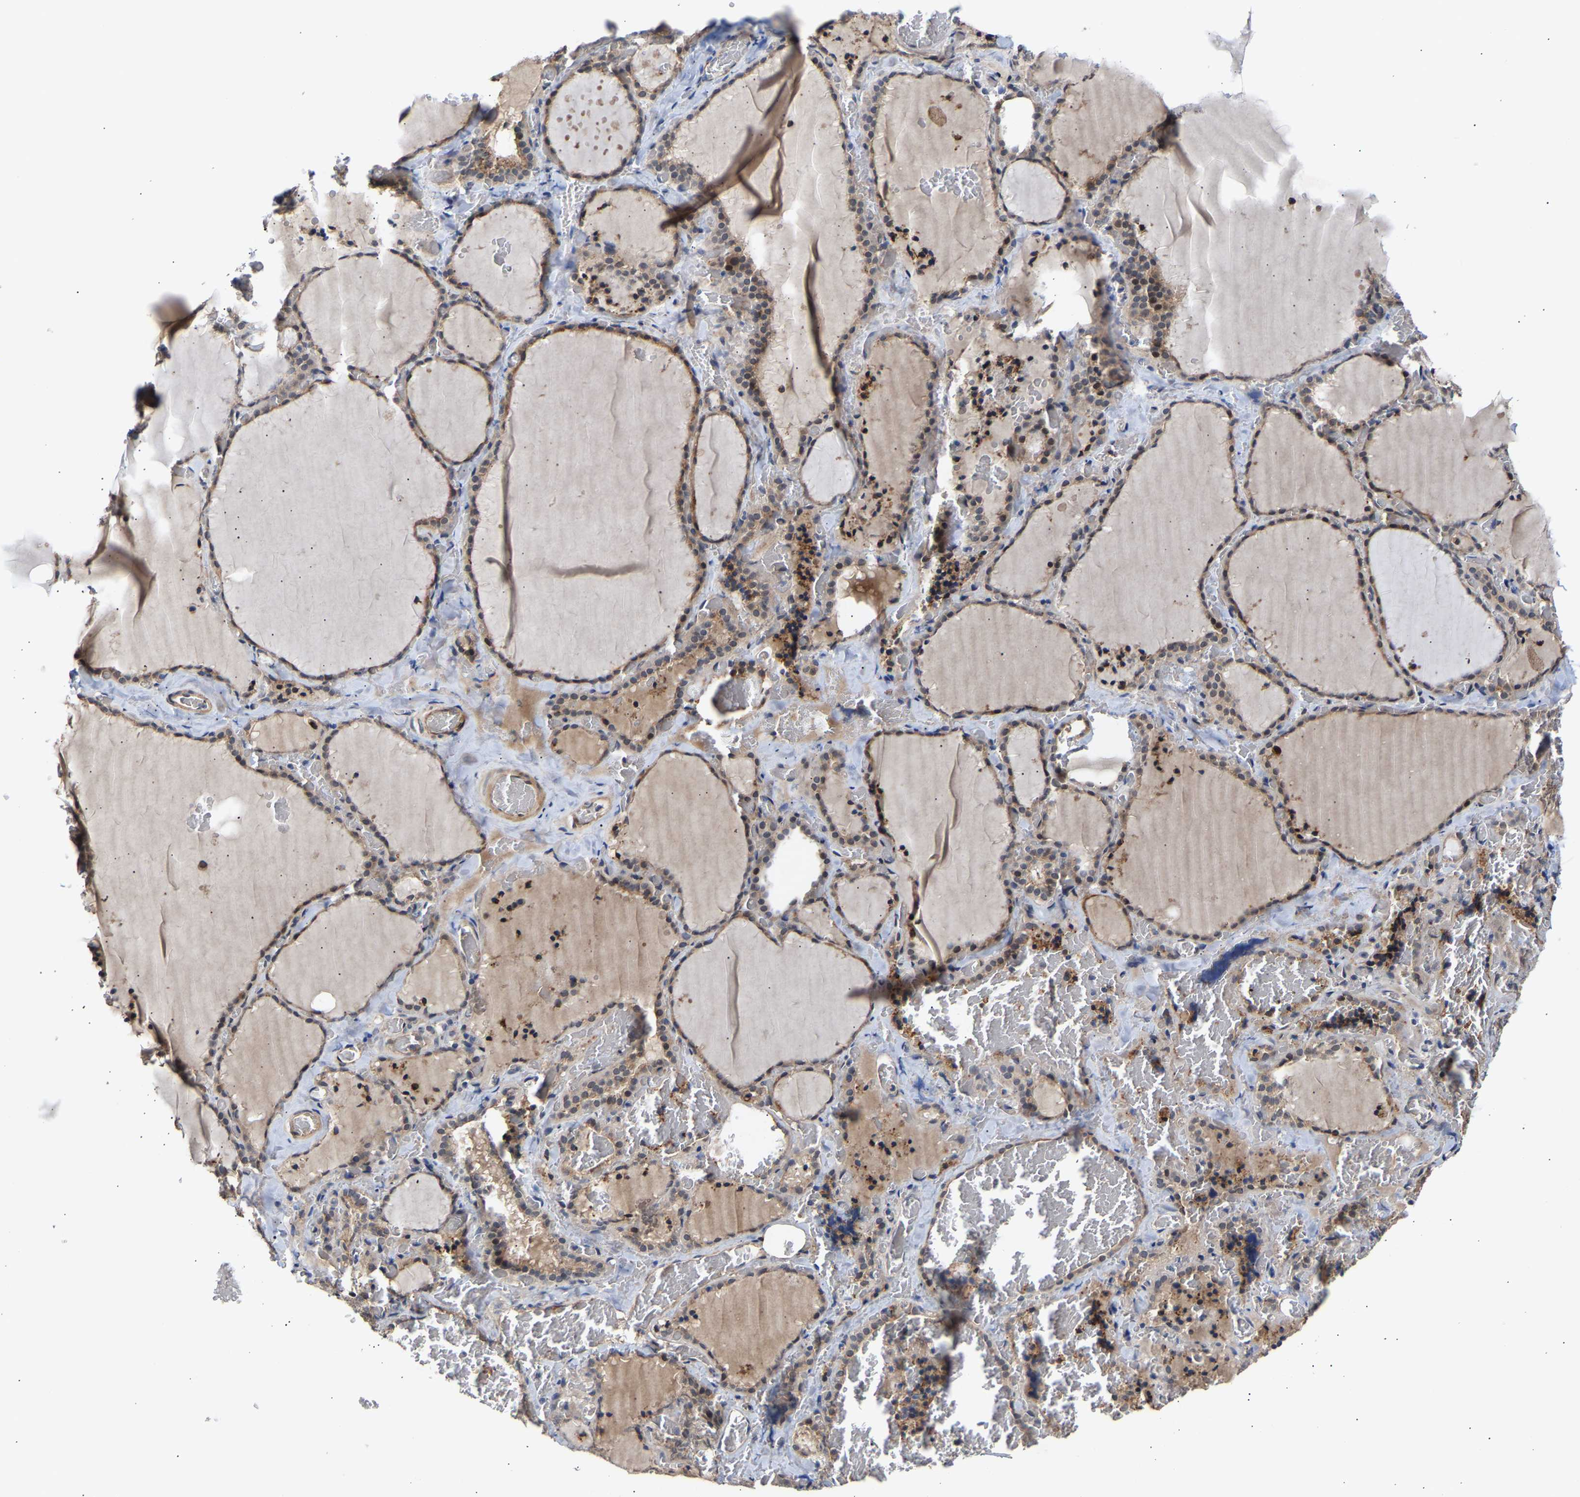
{"staining": {"intensity": "moderate", "quantity": "25%-75%", "location": "cytoplasmic/membranous,nuclear"}, "tissue": "thyroid gland", "cell_type": "Glandular cells", "image_type": "normal", "snomed": [{"axis": "morphology", "description": "Normal tissue, NOS"}, {"axis": "topography", "description": "Thyroid gland"}], "caption": "Protein positivity by immunohistochemistry displays moderate cytoplasmic/membranous,nuclear positivity in approximately 25%-75% of glandular cells in normal thyroid gland. The staining is performed using DAB brown chromogen to label protein expression. The nuclei are counter-stained blue using hematoxylin.", "gene": "KASH5", "patient": {"sex": "female", "age": 22}}